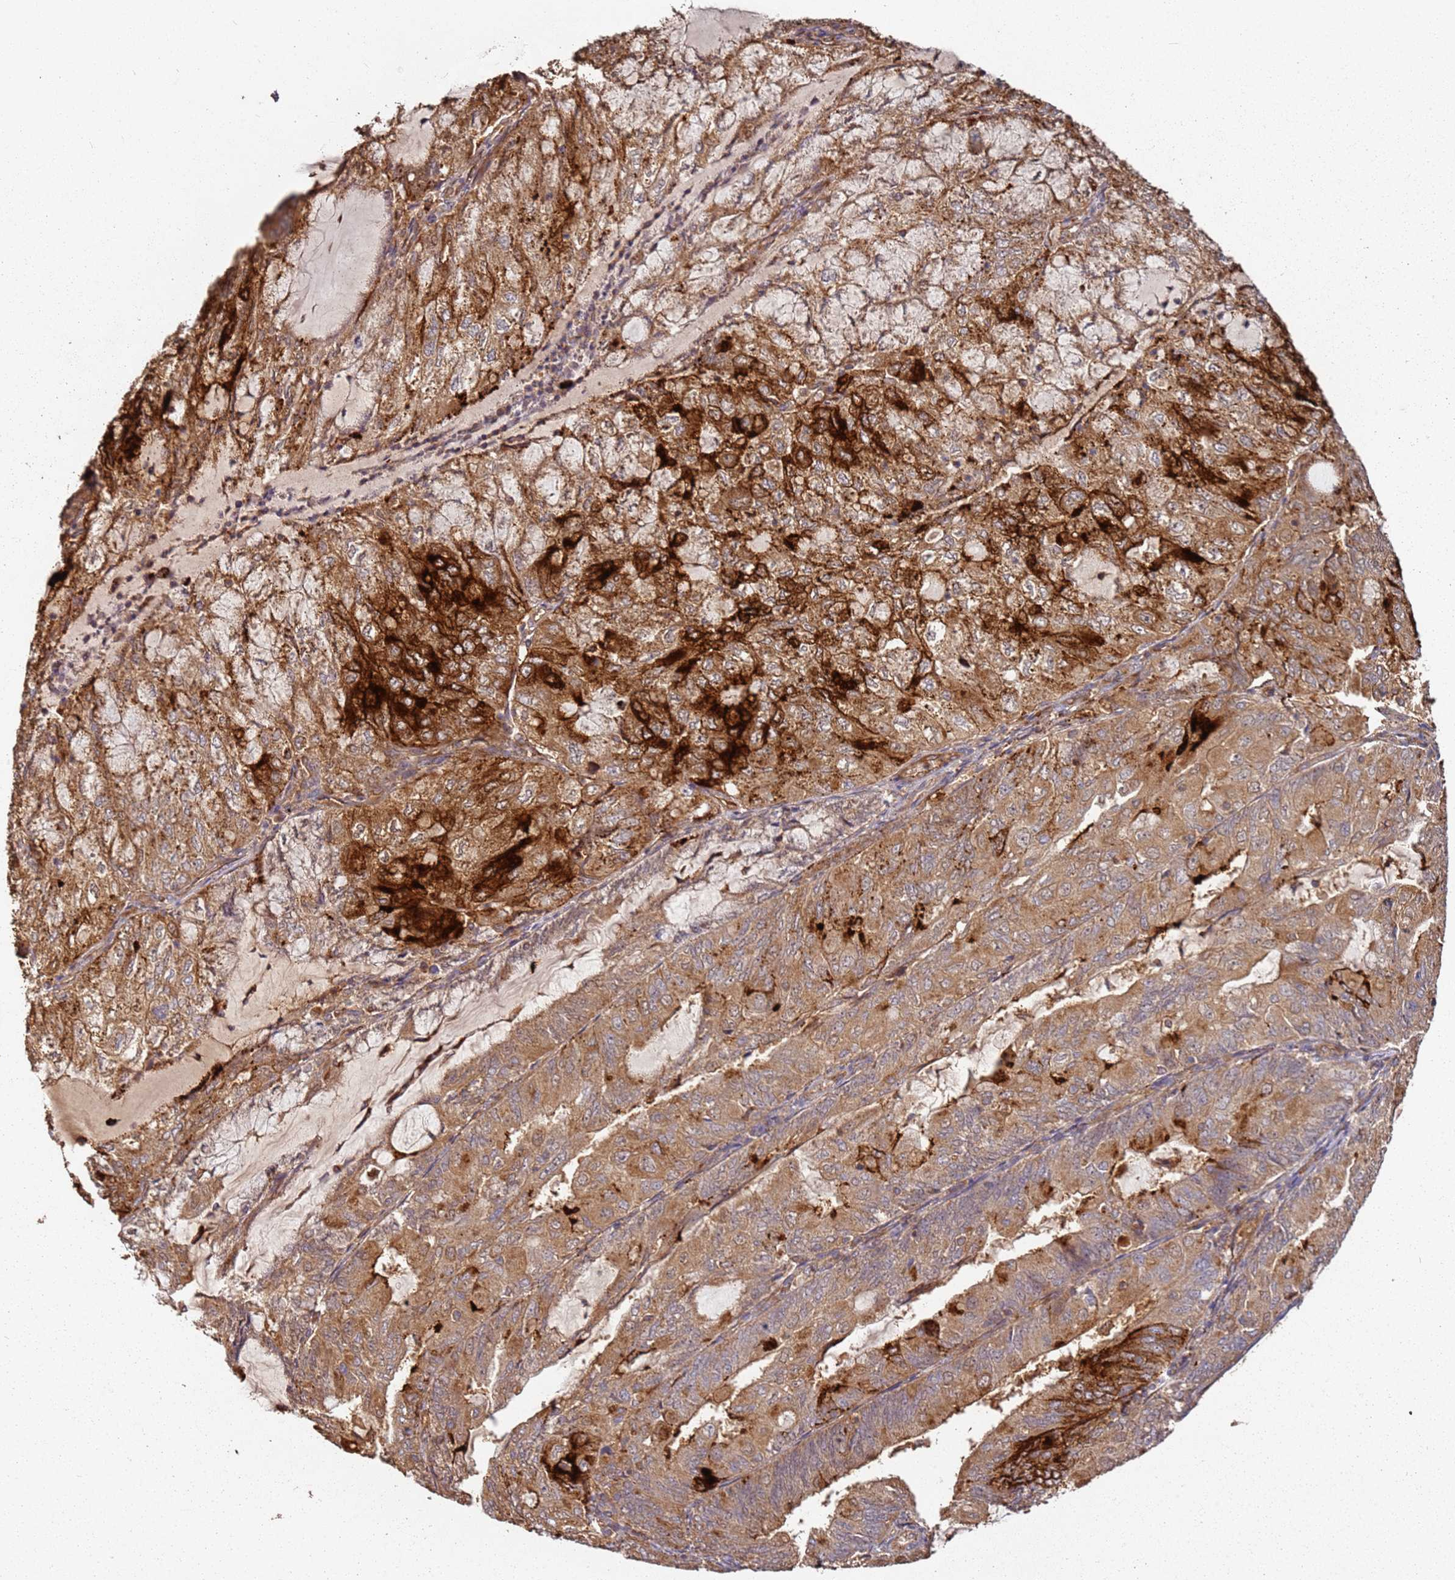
{"staining": {"intensity": "moderate", "quantity": ">75%", "location": "cytoplasmic/membranous"}, "tissue": "endometrial cancer", "cell_type": "Tumor cells", "image_type": "cancer", "snomed": [{"axis": "morphology", "description": "Adenocarcinoma, NOS"}, {"axis": "topography", "description": "Endometrium"}], "caption": "Immunohistochemistry micrograph of neoplastic tissue: human endometrial cancer (adenocarcinoma) stained using immunohistochemistry (IHC) displays medium levels of moderate protein expression localized specifically in the cytoplasmic/membranous of tumor cells, appearing as a cytoplasmic/membranous brown color.", "gene": "SCGB2B2", "patient": {"sex": "female", "age": 81}}